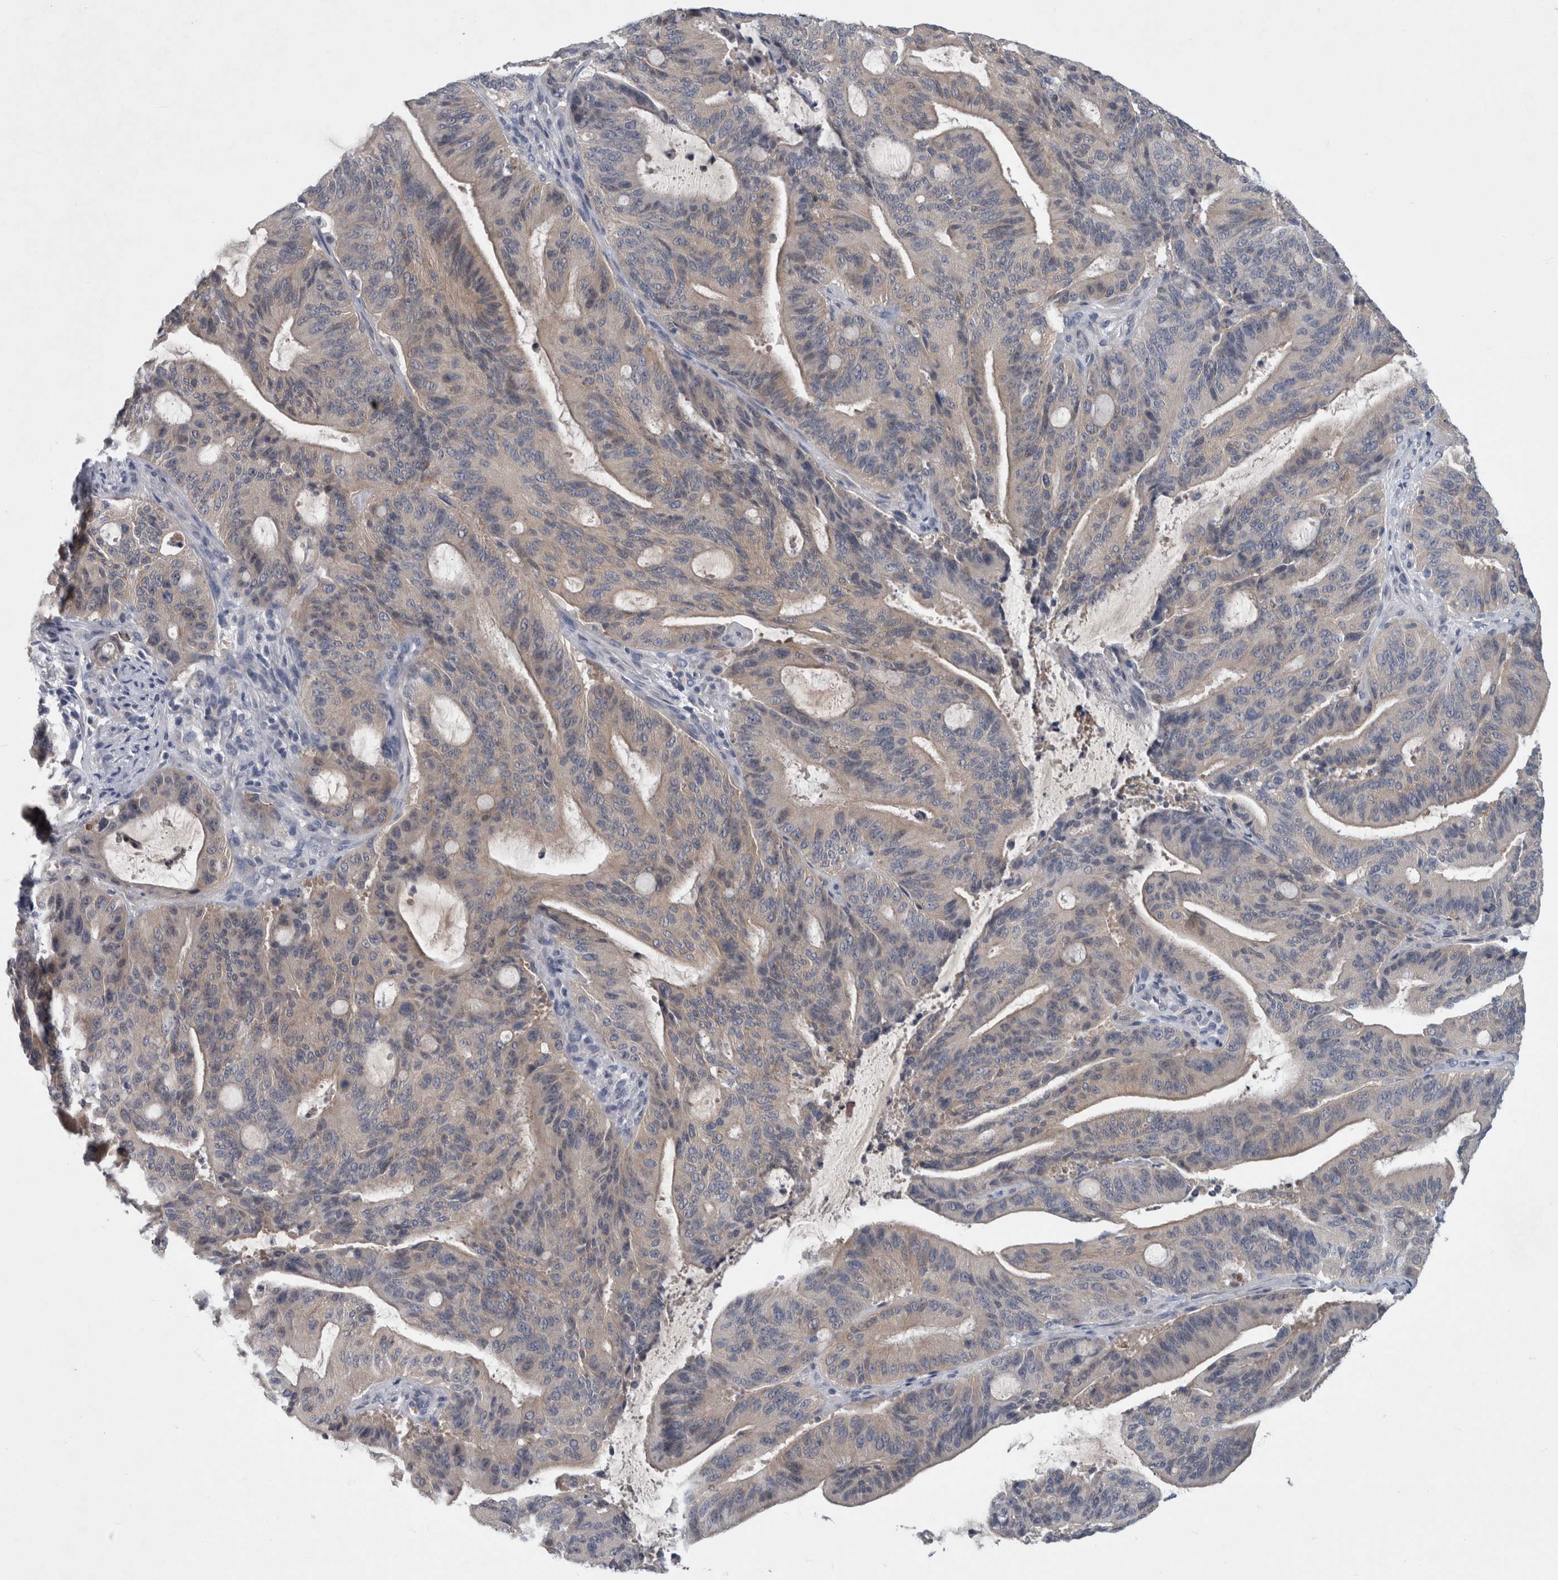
{"staining": {"intensity": "negative", "quantity": "none", "location": "none"}, "tissue": "liver cancer", "cell_type": "Tumor cells", "image_type": "cancer", "snomed": [{"axis": "morphology", "description": "Normal tissue, NOS"}, {"axis": "morphology", "description": "Cholangiocarcinoma"}, {"axis": "topography", "description": "Liver"}, {"axis": "topography", "description": "Peripheral nerve tissue"}], "caption": "Liver cancer (cholangiocarcinoma) stained for a protein using immunohistochemistry (IHC) exhibits no positivity tumor cells.", "gene": "FAM83H", "patient": {"sex": "female", "age": 73}}